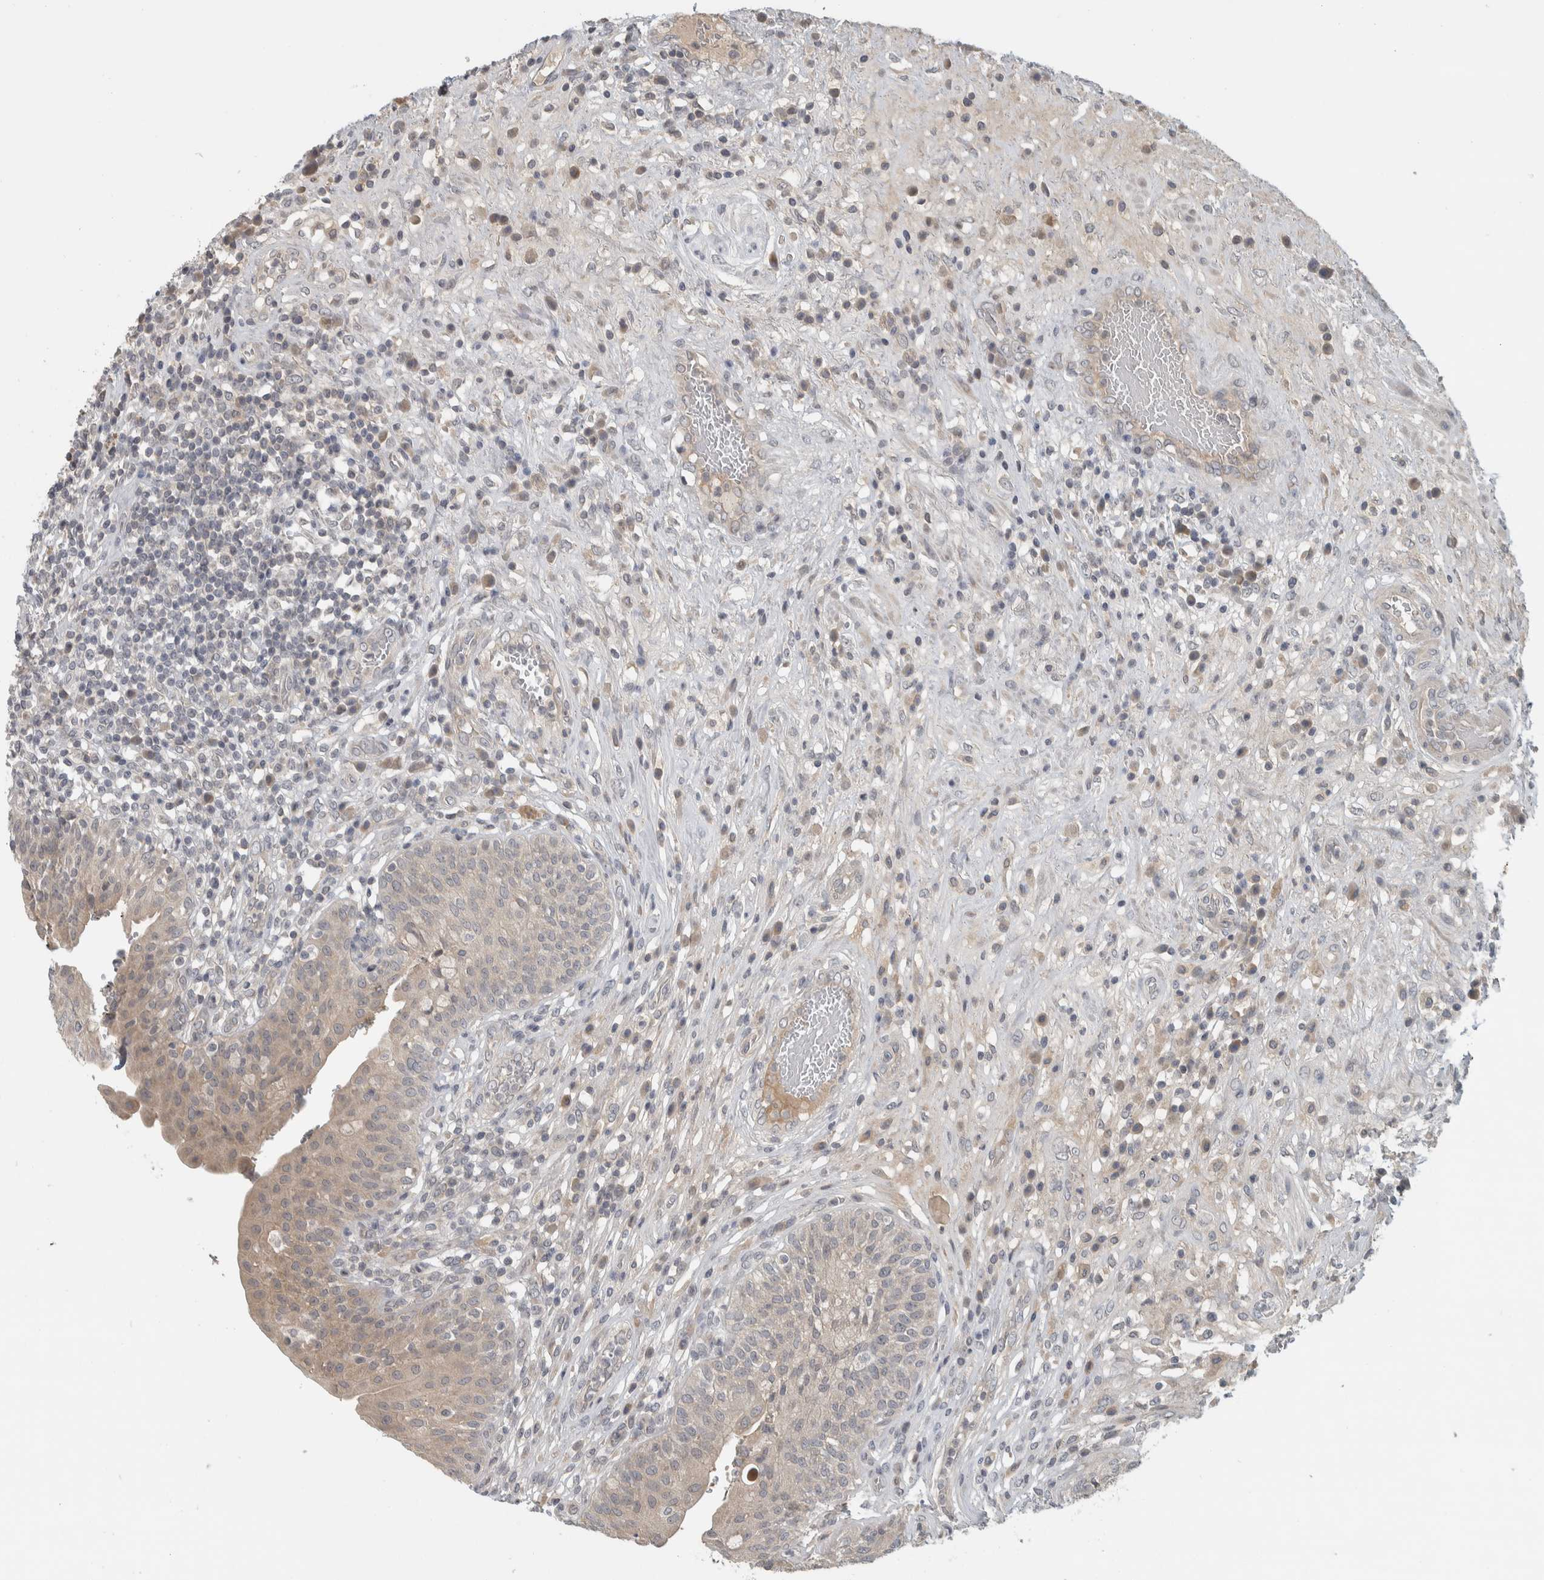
{"staining": {"intensity": "weak", "quantity": "<25%", "location": "cytoplasmic/membranous"}, "tissue": "urinary bladder", "cell_type": "Urothelial cells", "image_type": "normal", "snomed": [{"axis": "morphology", "description": "Normal tissue, NOS"}, {"axis": "topography", "description": "Urinary bladder"}], "caption": "A micrograph of human urinary bladder is negative for staining in urothelial cells. (DAB (3,3'-diaminobenzidine) immunohistochemistry, high magnification).", "gene": "AFP", "patient": {"sex": "female", "age": 62}}